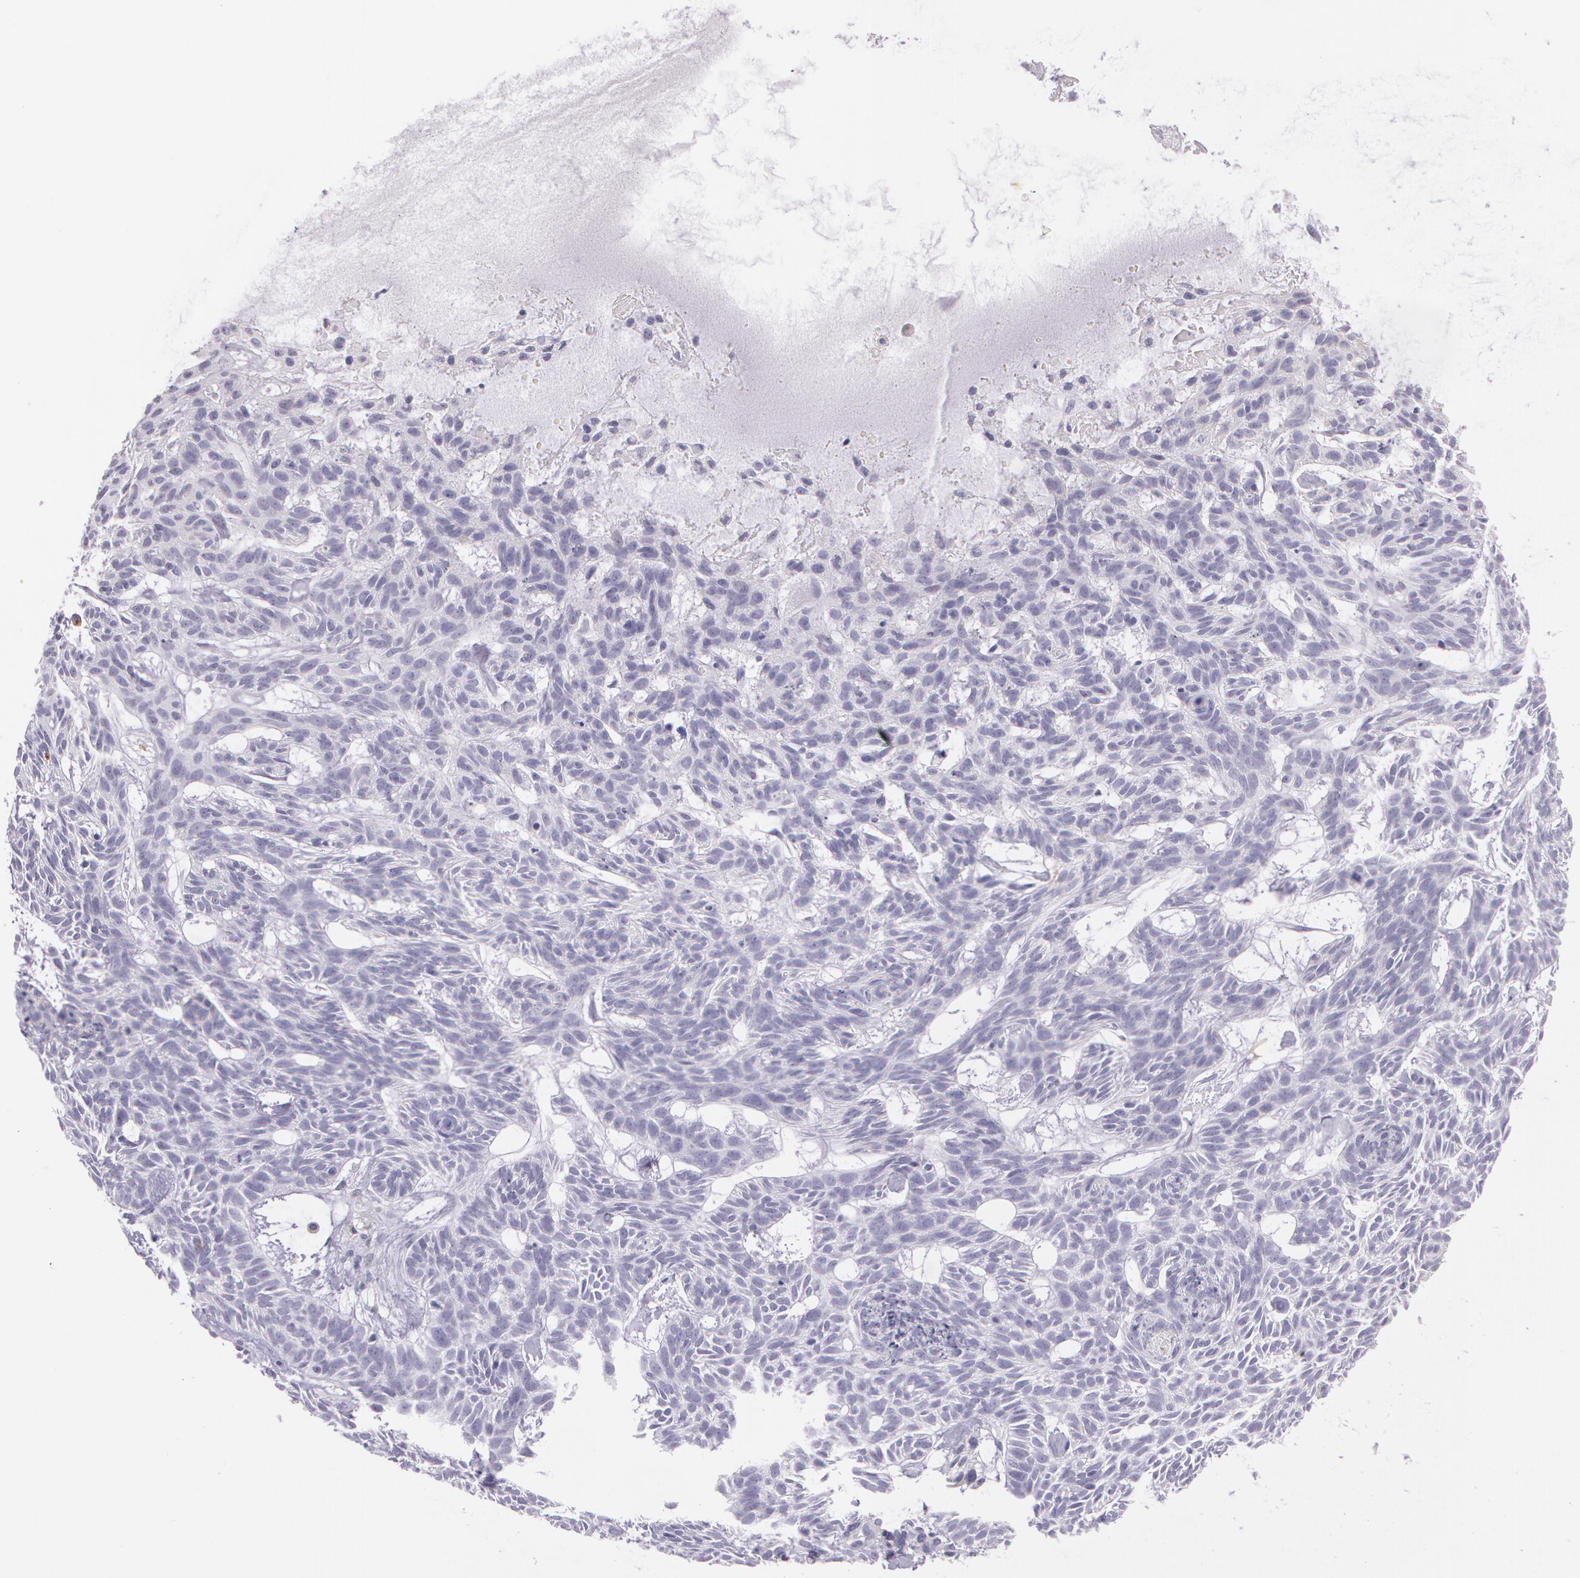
{"staining": {"intensity": "negative", "quantity": "none", "location": "none"}, "tissue": "skin cancer", "cell_type": "Tumor cells", "image_type": "cancer", "snomed": [{"axis": "morphology", "description": "Basal cell carcinoma"}, {"axis": "topography", "description": "Skin"}], "caption": "Immunohistochemistry histopathology image of neoplastic tissue: basal cell carcinoma (skin) stained with DAB (3,3'-diaminobenzidine) reveals no significant protein positivity in tumor cells.", "gene": "LY75", "patient": {"sex": "male", "age": 75}}